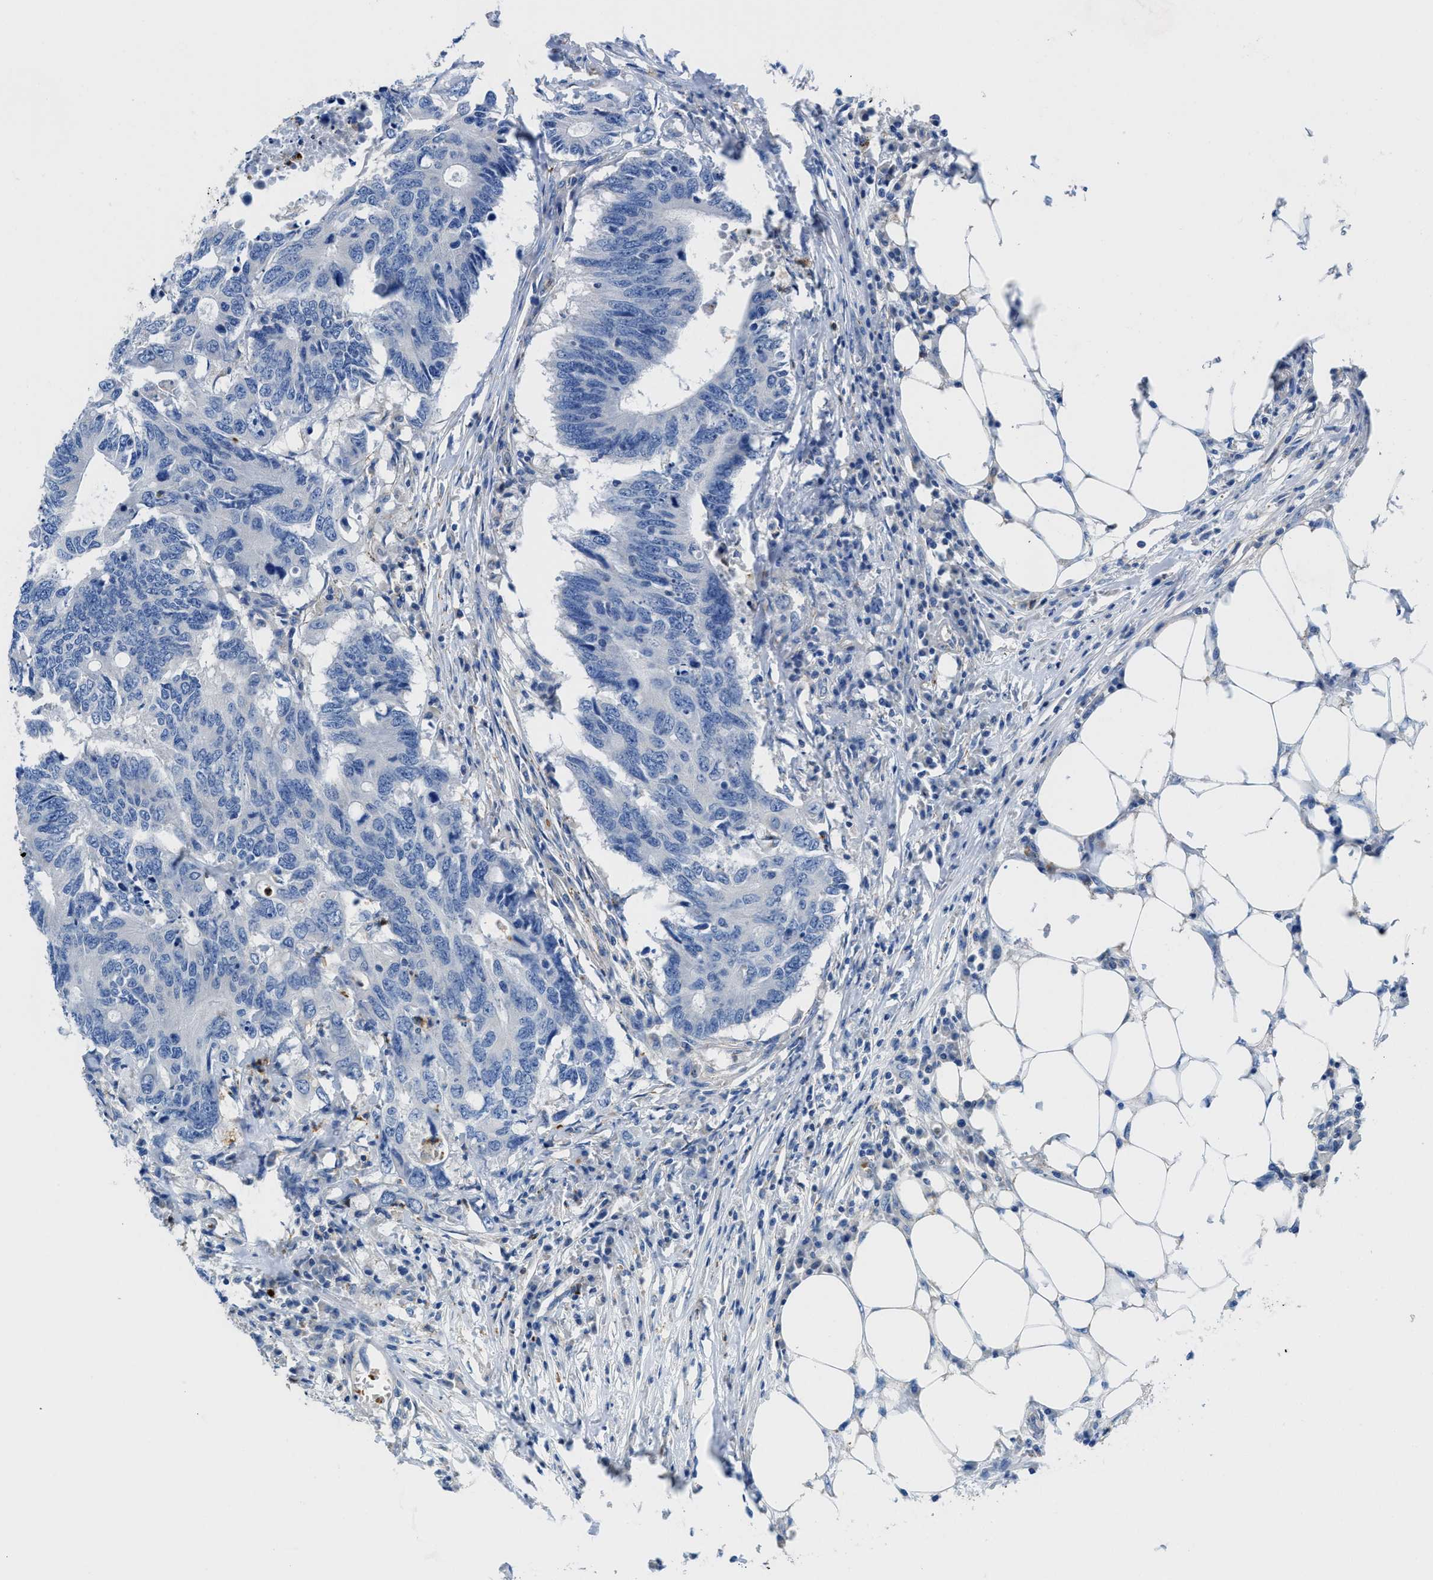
{"staining": {"intensity": "negative", "quantity": "none", "location": "none"}, "tissue": "colorectal cancer", "cell_type": "Tumor cells", "image_type": "cancer", "snomed": [{"axis": "morphology", "description": "Adenocarcinoma, NOS"}, {"axis": "topography", "description": "Colon"}], "caption": "Colorectal adenocarcinoma was stained to show a protein in brown. There is no significant positivity in tumor cells.", "gene": "NEB", "patient": {"sex": "male", "age": 71}}